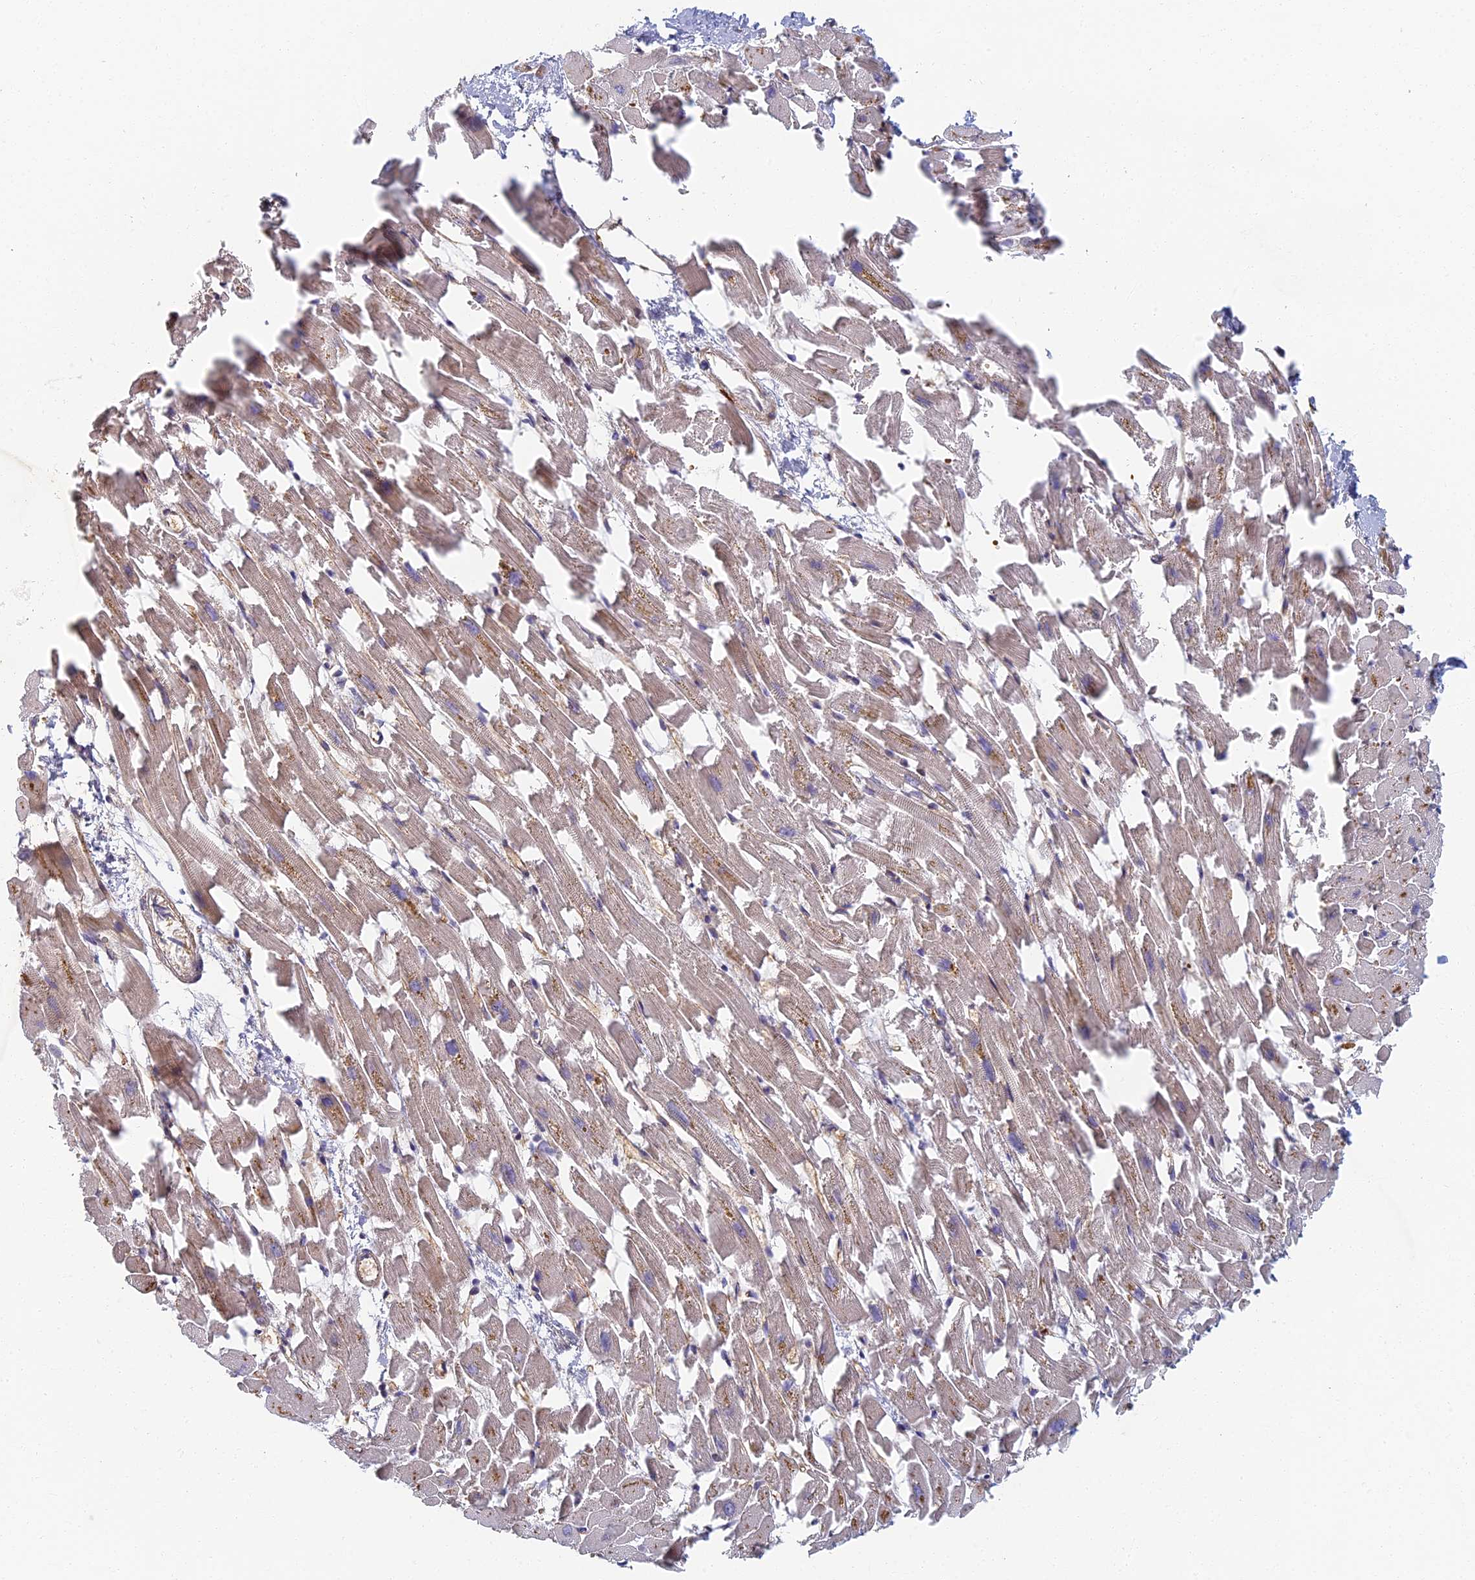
{"staining": {"intensity": "moderate", "quantity": ">75%", "location": "cytoplasmic/membranous"}, "tissue": "heart muscle", "cell_type": "Cardiomyocytes", "image_type": "normal", "snomed": [{"axis": "morphology", "description": "Normal tissue, NOS"}, {"axis": "topography", "description": "Heart"}], "caption": "Protein expression analysis of normal human heart muscle reveals moderate cytoplasmic/membranous staining in about >75% of cardiomyocytes. (DAB = brown stain, brightfield microscopy at high magnification).", "gene": "ABCB10", "patient": {"sex": "female", "age": 64}}